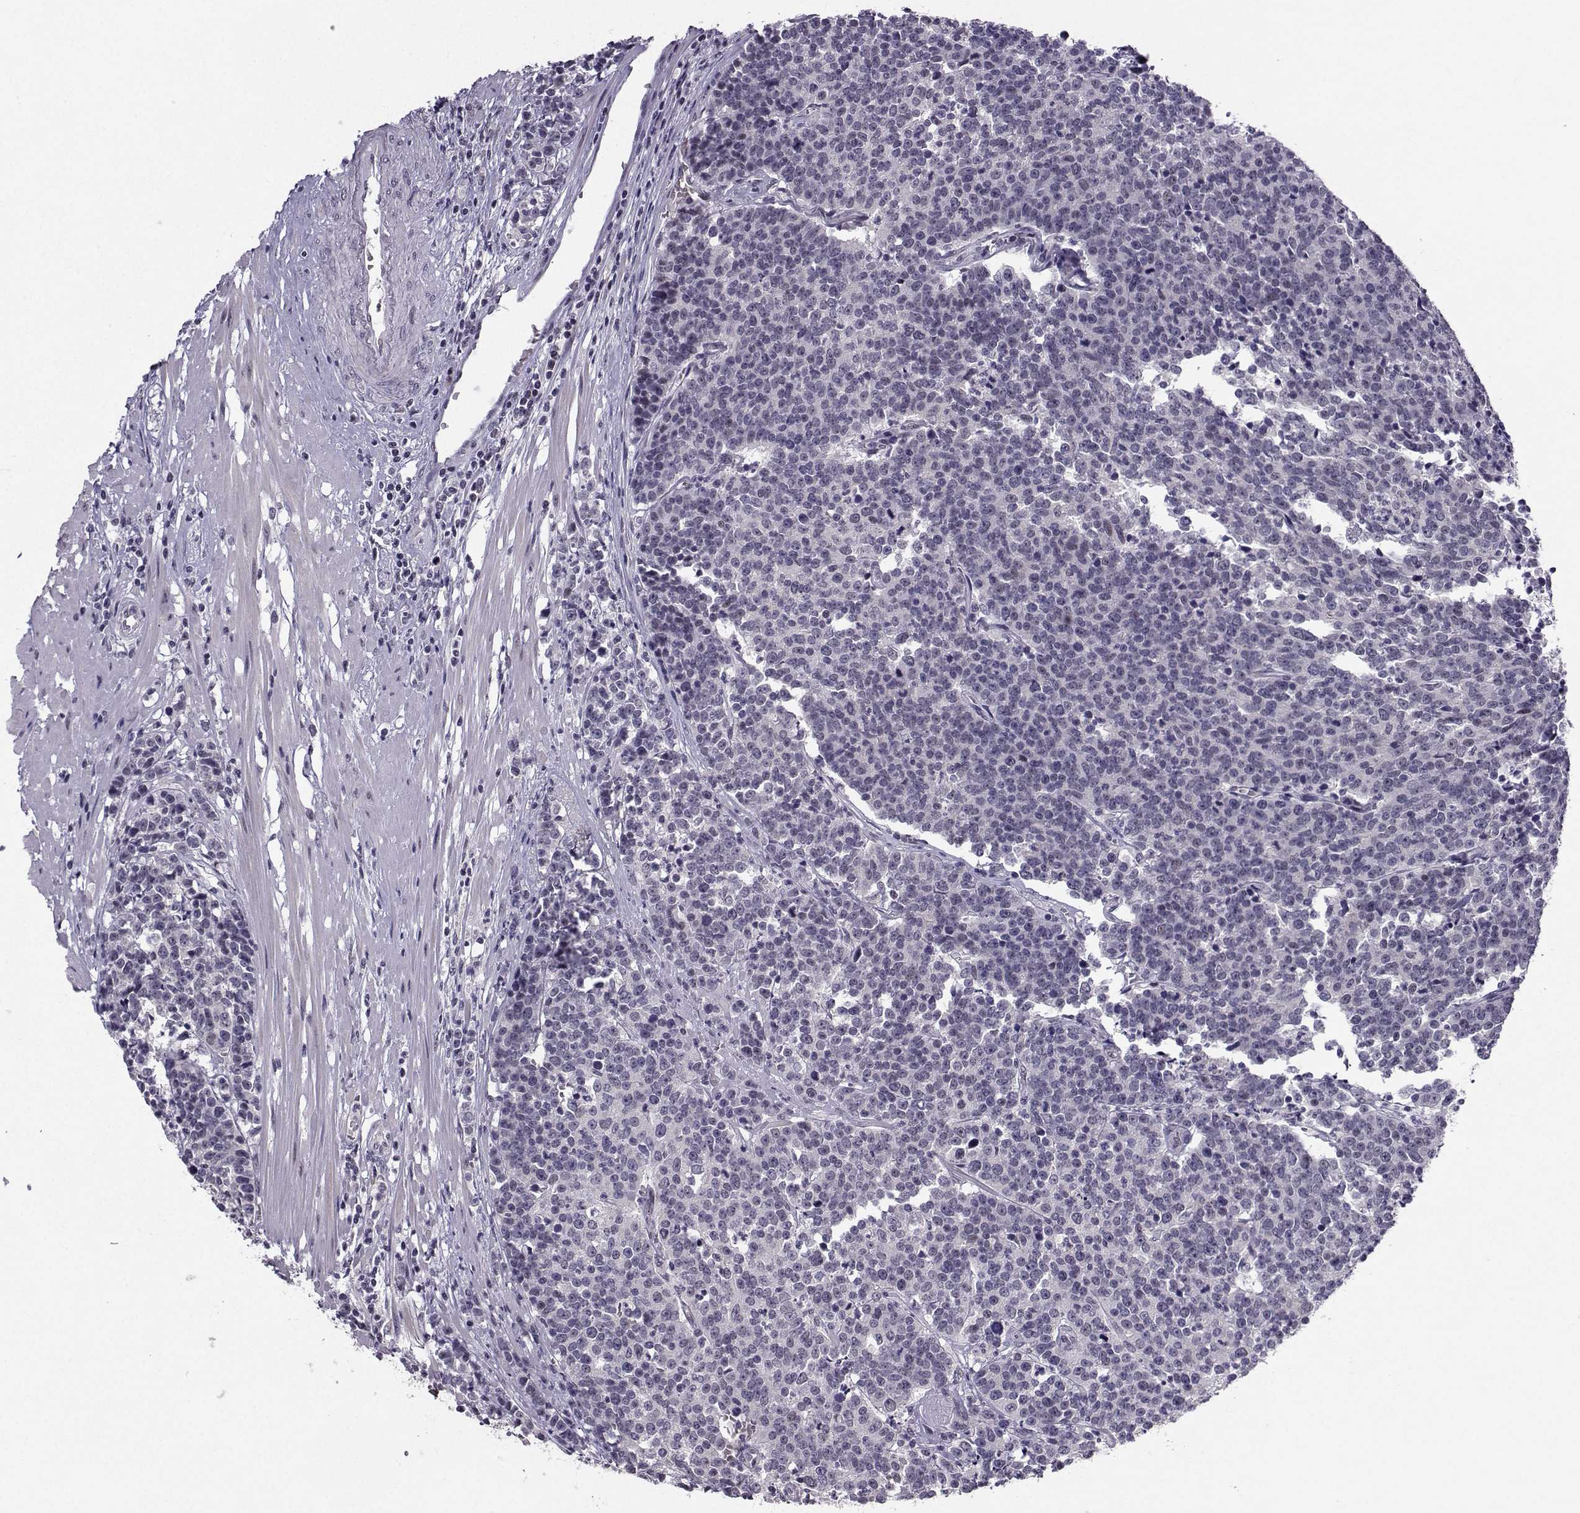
{"staining": {"intensity": "negative", "quantity": "none", "location": "none"}, "tissue": "prostate cancer", "cell_type": "Tumor cells", "image_type": "cancer", "snomed": [{"axis": "morphology", "description": "Adenocarcinoma, NOS"}, {"axis": "topography", "description": "Prostate"}], "caption": "There is no significant expression in tumor cells of adenocarcinoma (prostate).", "gene": "LIN28A", "patient": {"sex": "male", "age": 67}}